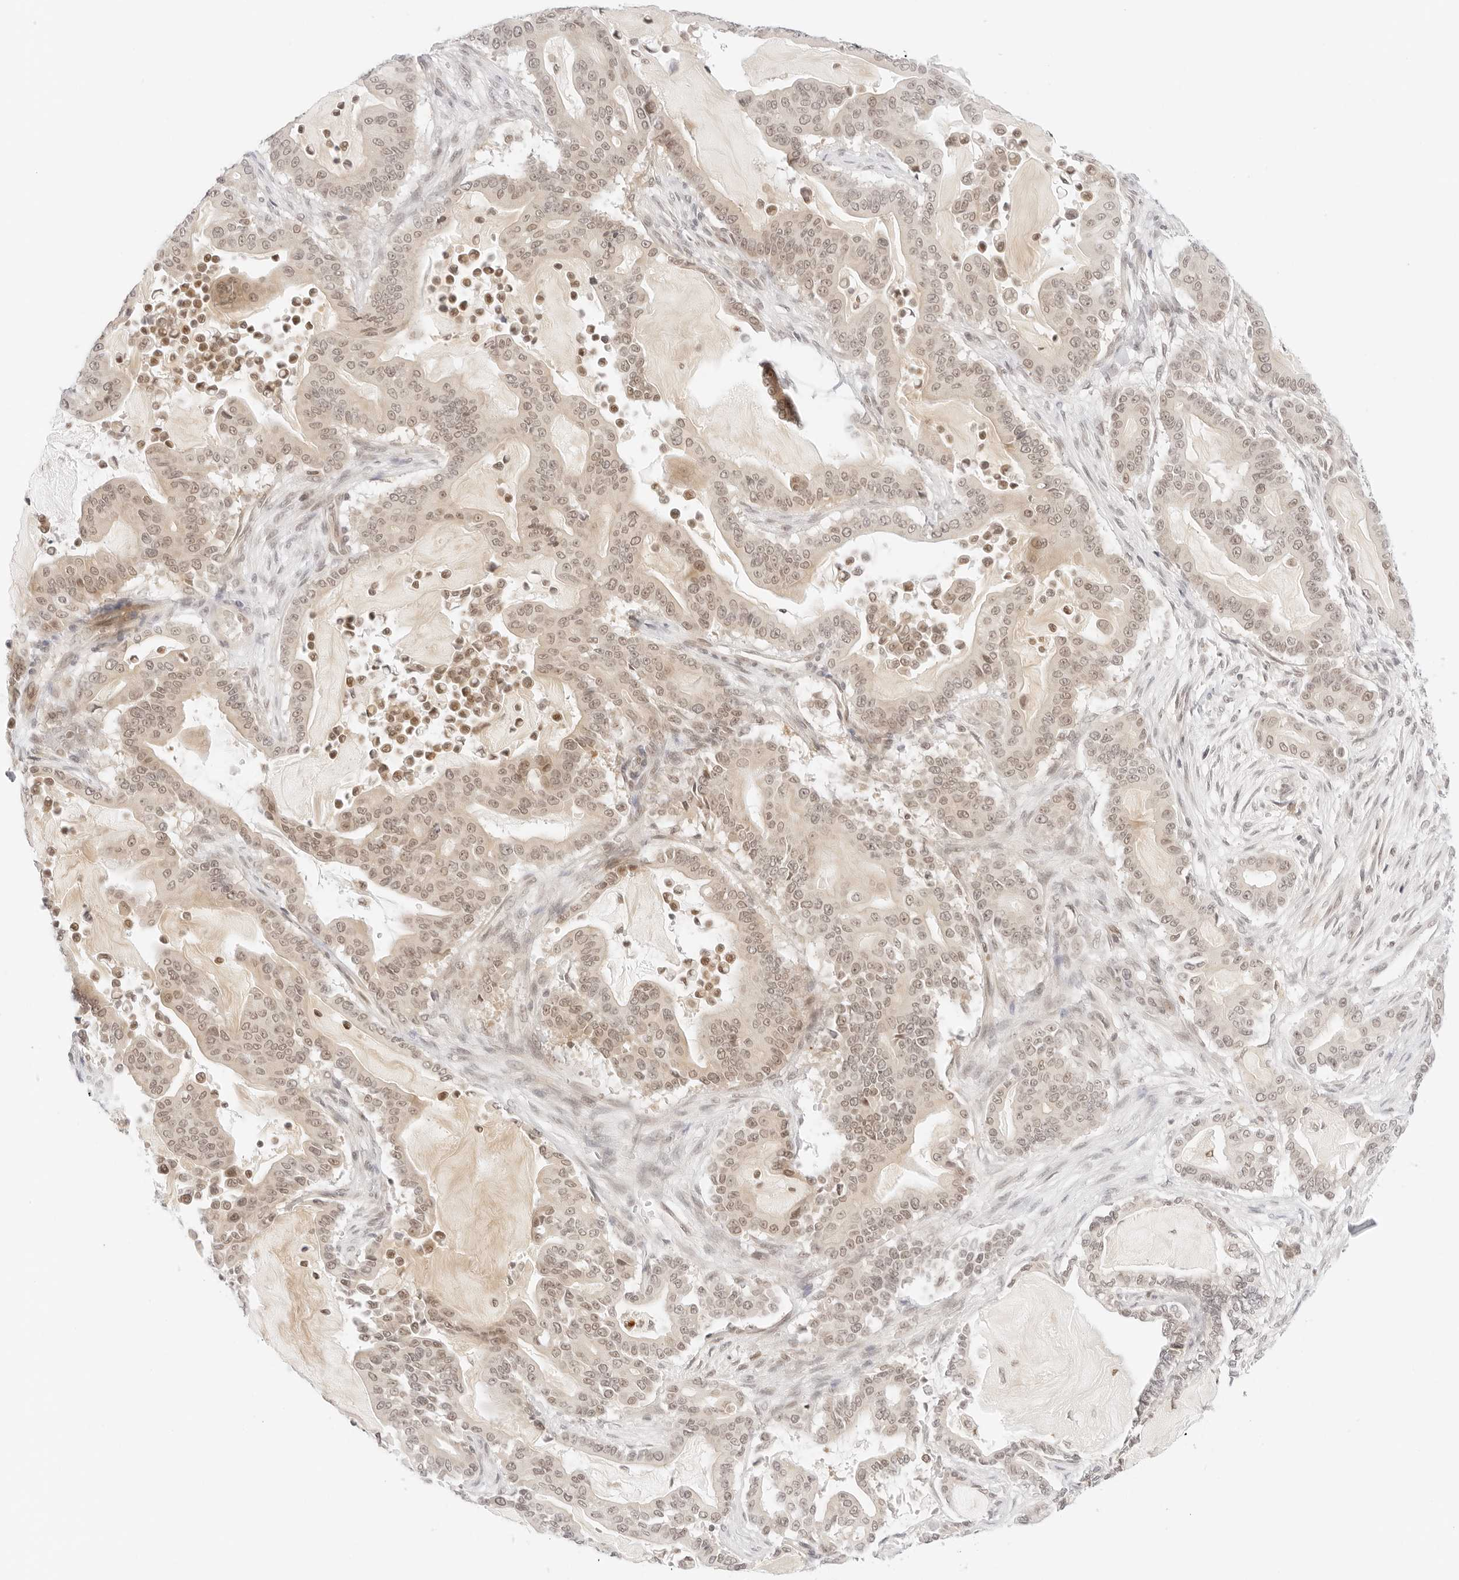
{"staining": {"intensity": "weak", "quantity": "25%-75%", "location": "nuclear"}, "tissue": "pancreatic cancer", "cell_type": "Tumor cells", "image_type": "cancer", "snomed": [{"axis": "morphology", "description": "Adenocarcinoma, NOS"}, {"axis": "topography", "description": "Pancreas"}], "caption": "IHC of pancreatic adenocarcinoma shows low levels of weak nuclear staining in approximately 25%-75% of tumor cells. (Brightfield microscopy of DAB IHC at high magnification).", "gene": "POLR3C", "patient": {"sex": "male", "age": 63}}